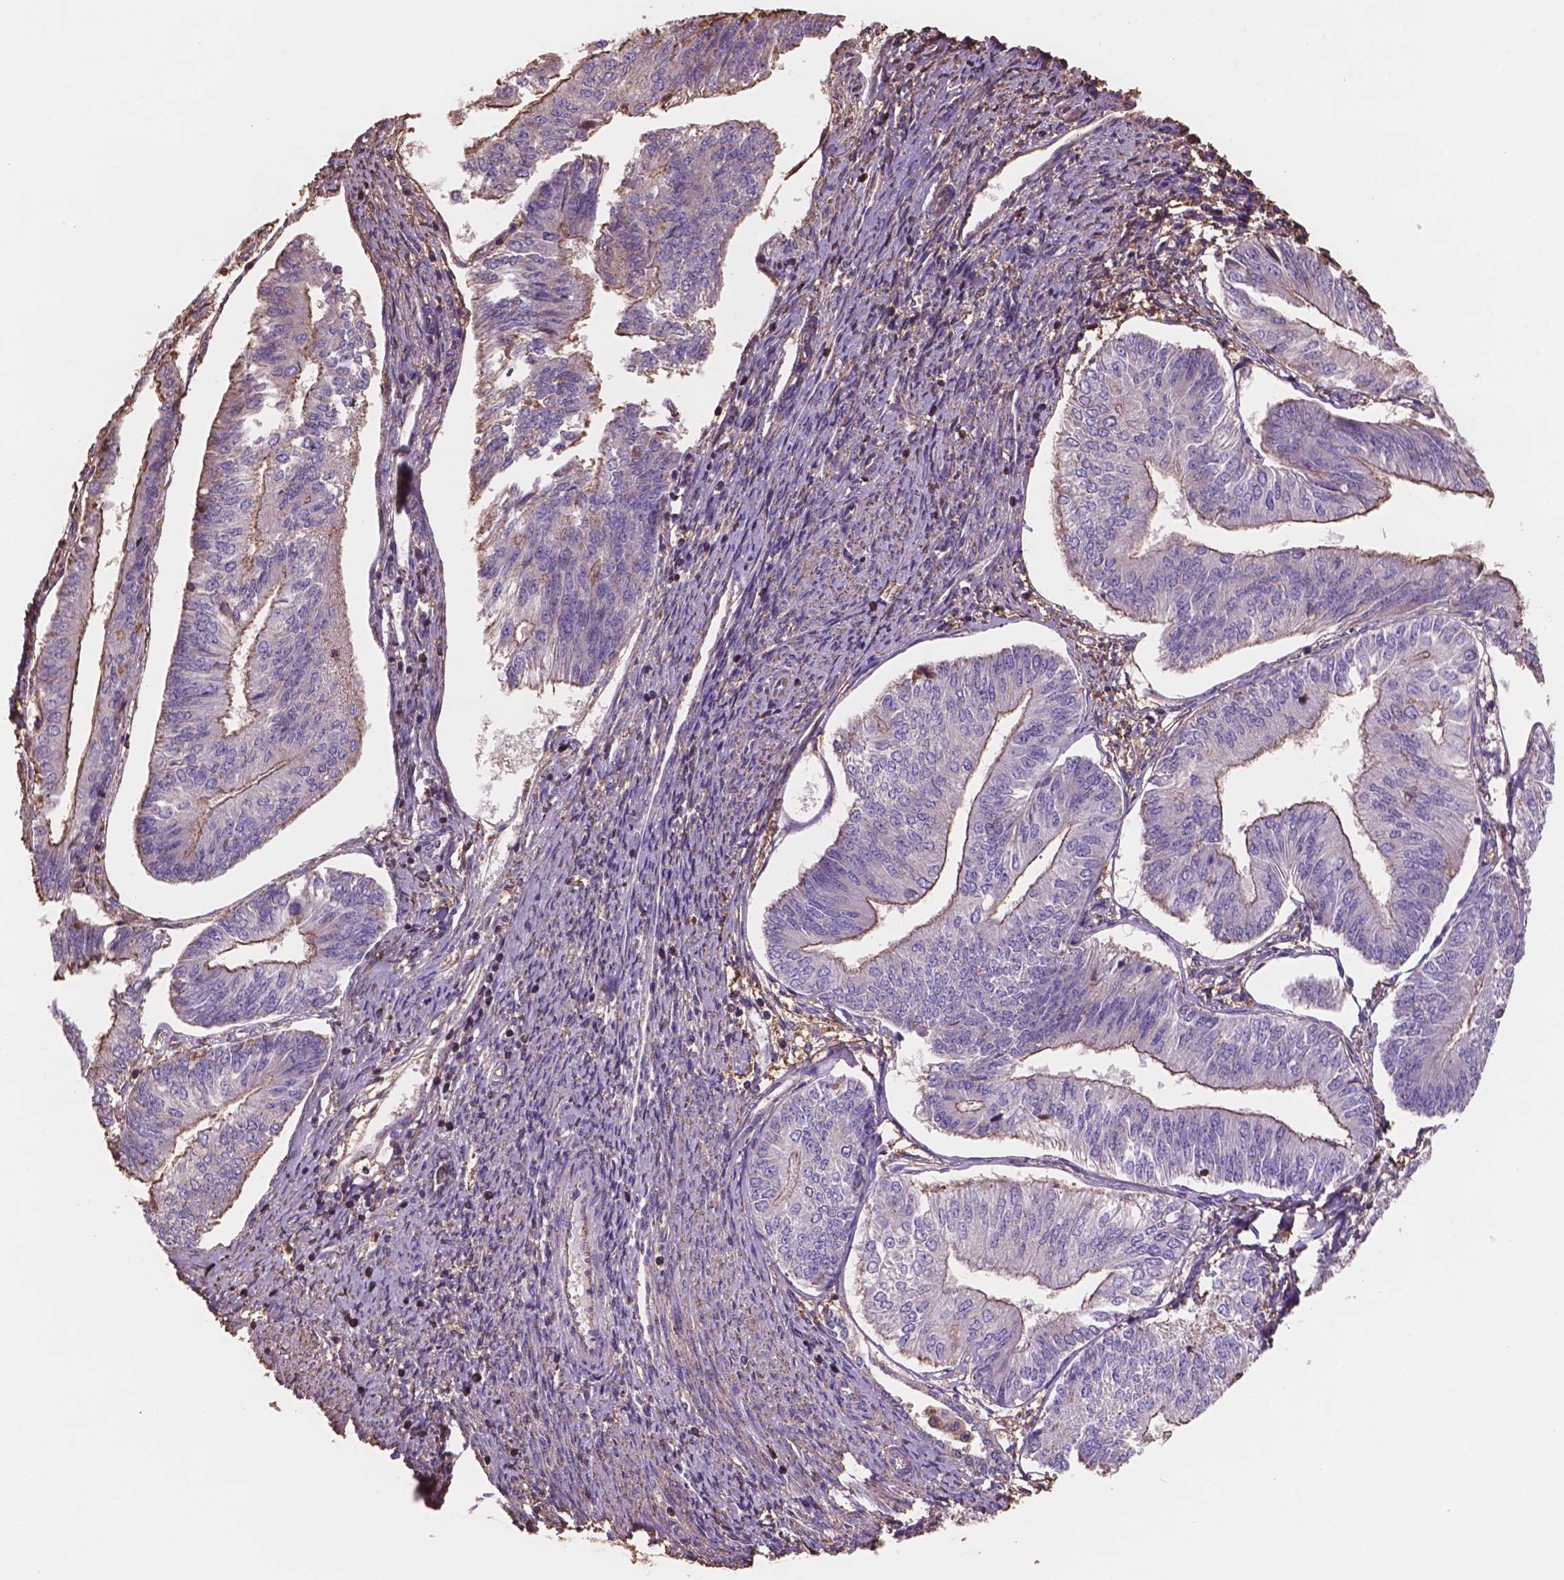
{"staining": {"intensity": "moderate", "quantity": "<25%", "location": "cytoplasmic/membranous"}, "tissue": "endometrial cancer", "cell_type": "Tumor cells", "image_type": "cancer", "snomed": [{"axis": "morphology", "description": "Adenocarcinoma, NOS"}, {"axis": "topography", "description": "Endometrium"}], "caption": "A brown stain highlights moderate cytoplasmic/membranous positivity of a protein in human endometrial cancer tumor cells.", "gene": "NIPA2", "patient": {"sex": "female", "age": 58}}